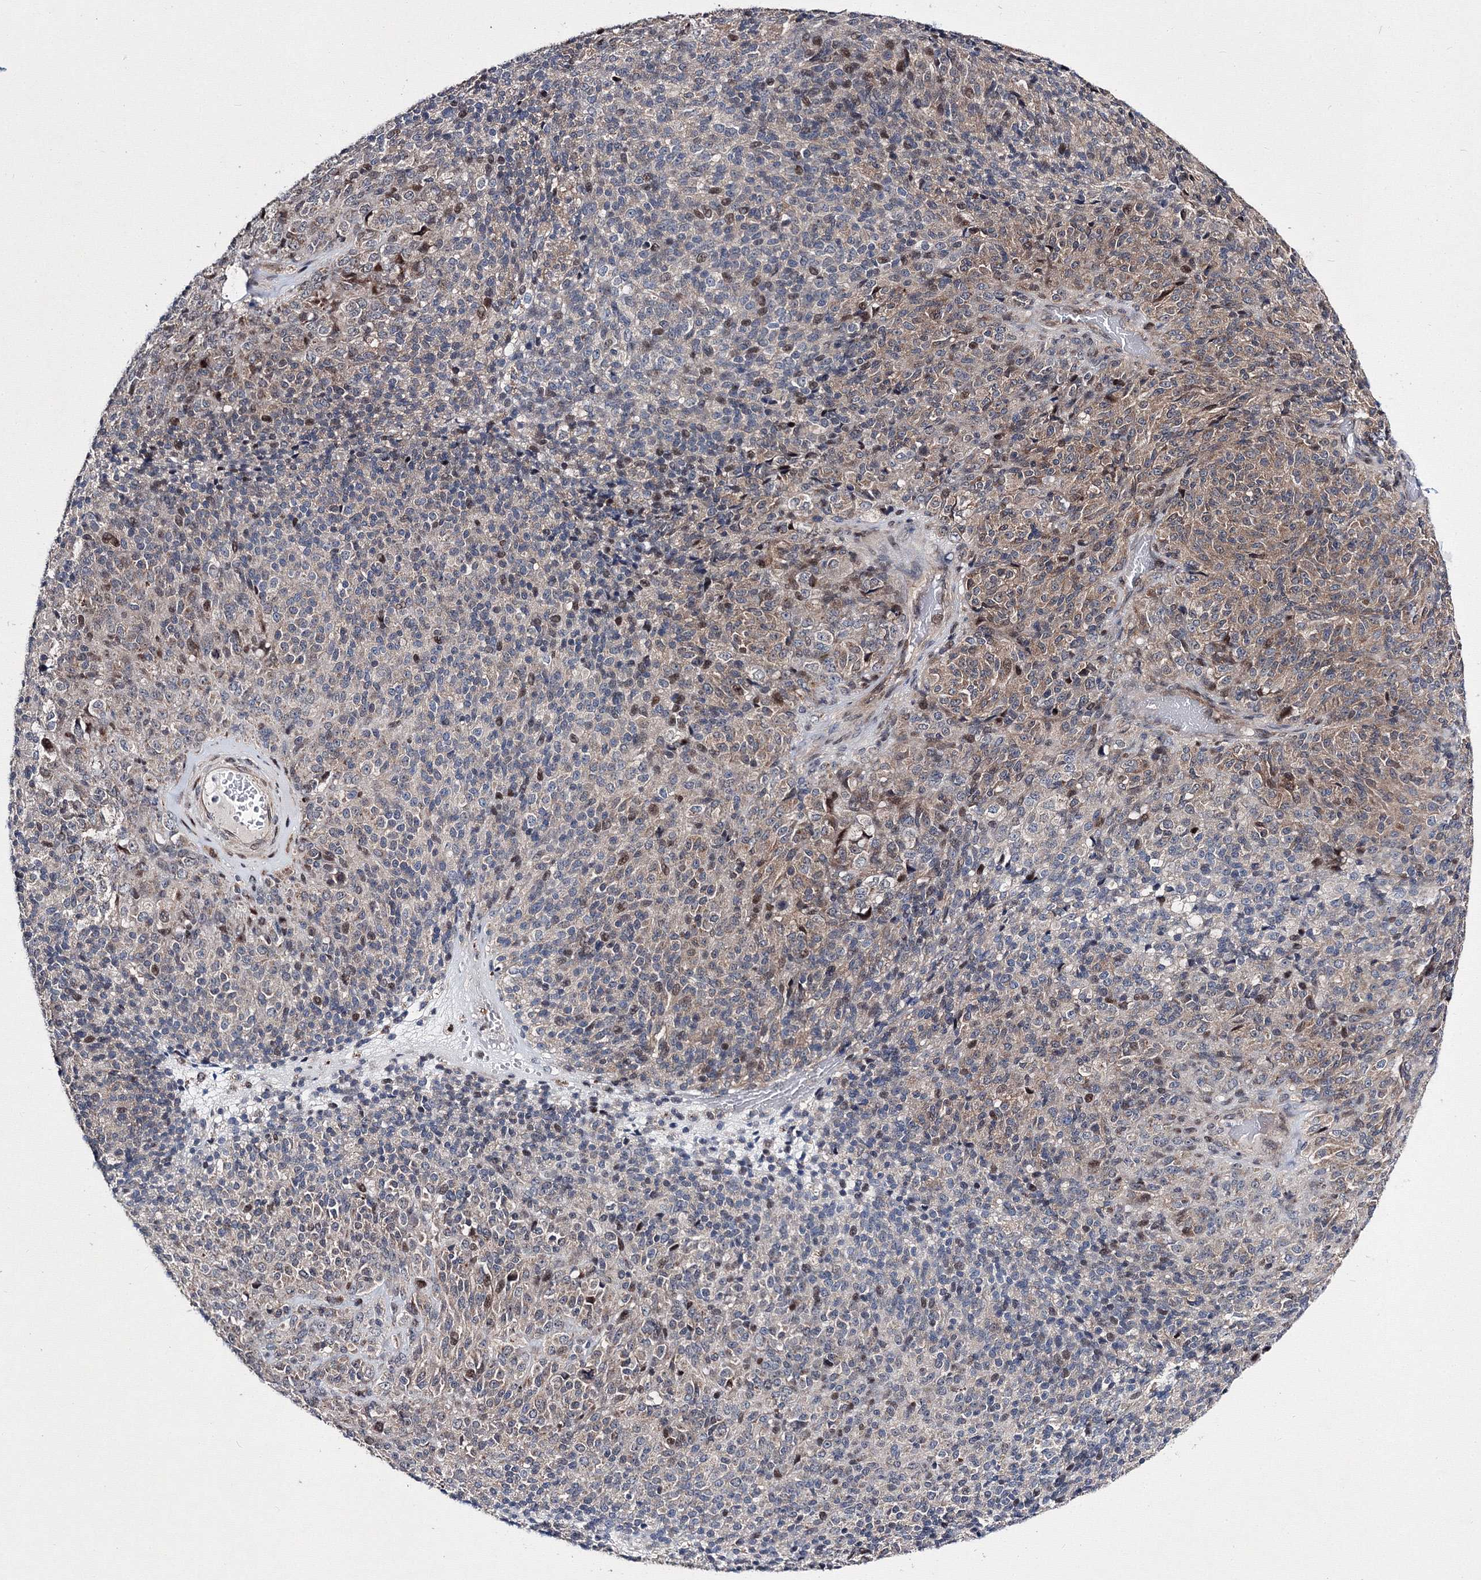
{"staining": {"intensity": "moderate", "quantity": "<25%", "location": "nuclear"}, "tissue": "melanoma", "cell_type": "Tumor cells", "image_type": "cancer", "snomed": [{"axis": "morphology", "description": "Malignant melanoma, Metastatic site"}, {"axis": "topography", "description": "Brain"}], "caption": "Protein expression analysis of human melanoma reveals moderate nuclear staining in approximately <25% of tumor cells.", "gene": "GPN1", "patient": {"sex": "female", "age": 56}}